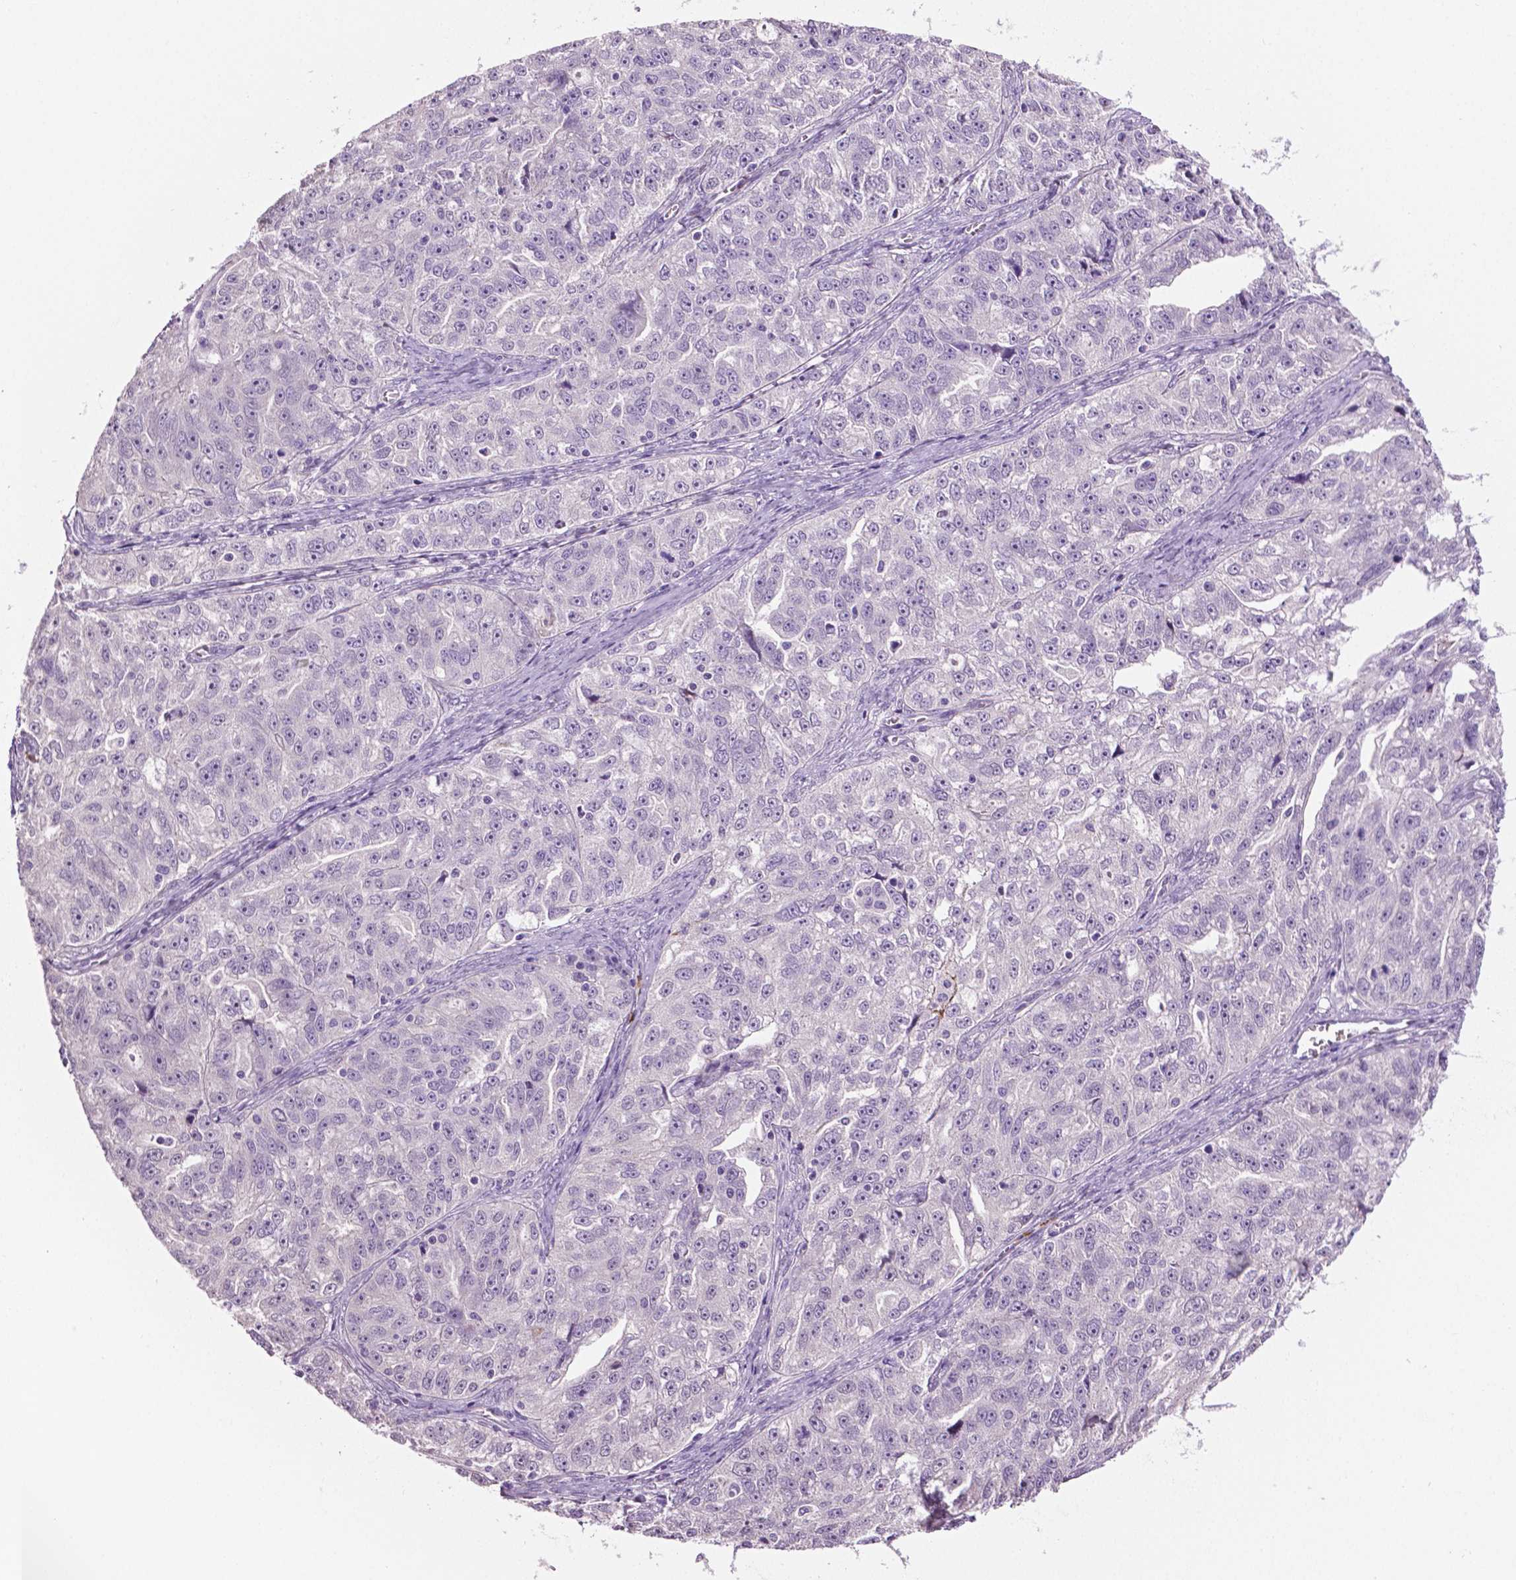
{"staining": {"intensity": "negative", "quantity": "none", "location": "none"}, "tissue": "ovarian cancer", "cell_type": "Tumor cells", "image_type": "cancer", "snomed": [{"axis": "morphology", "description": "Cystadenocarcinoma, serous, NOS"}, {"axis": "topography", "description": "Ovary"}], "caption": "IHC histopathology image of neoplastic tissue: human ovarian serous cystadenocarcinoma stained with DAB demonstrates no significant protein staining in tumor cells.", "gene": "PTPN5", "patient": {"sex": "female", "age": 51}}